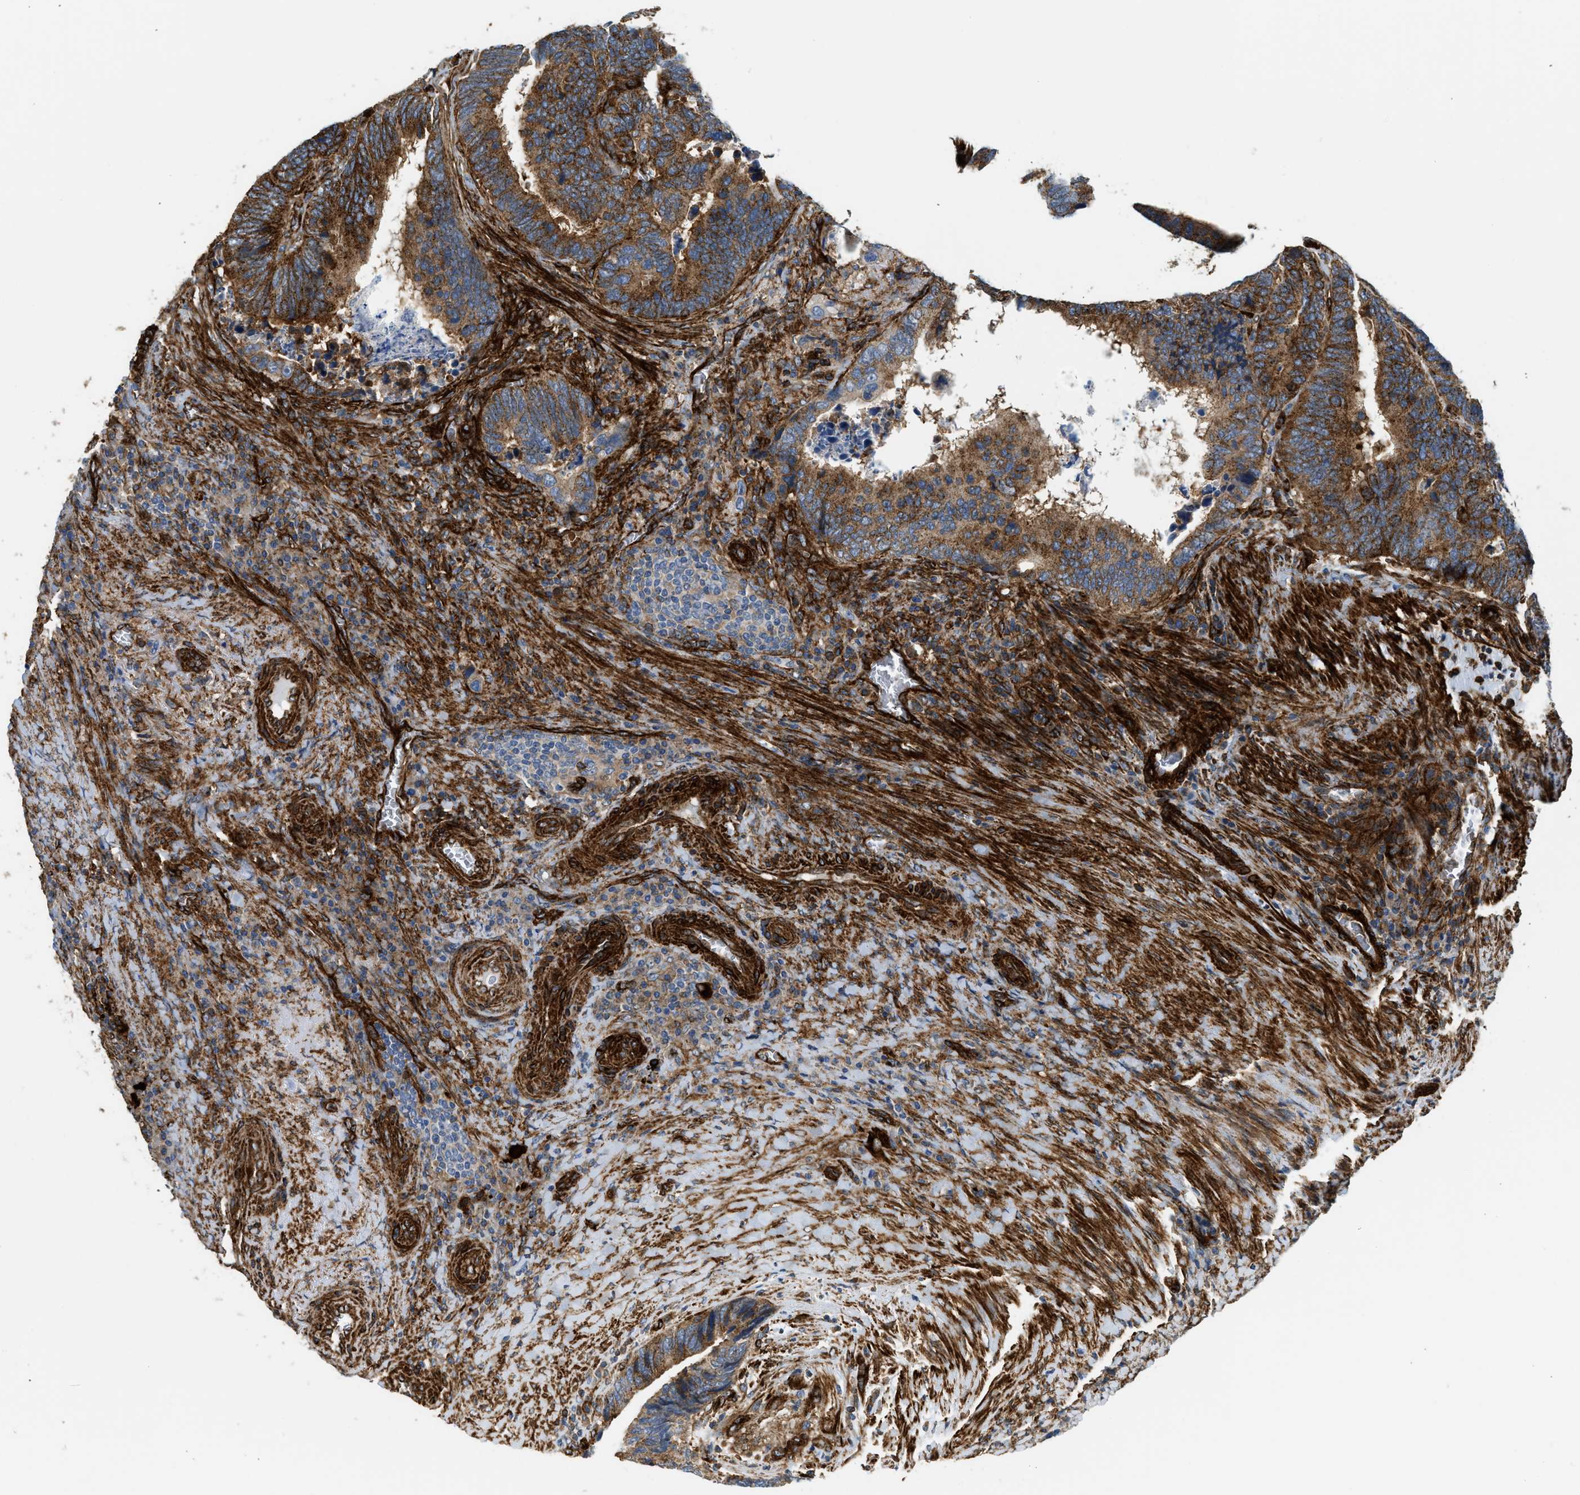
{"staining": {"intensity": "strong", "quantity": ">75%", "location": "cytoplasmic/membranous"}, "tissue": "colorectal cancer", "cell_type": "Tumor cells", "image_type": "cancer", "snomed": [{"axis": "morphology", "description": "Adenocarcinoma, NOS"}, {"axis": "topography", "description": "Colon"}], "caption": "This micrograph shows immunohistochemistry staining of colorectal cancer, with high strong cytoplasmic/membranous expression in about >75% of tumor cells.", "gene": "HIP1", "patient": {"sex": "male", "age": 72}}